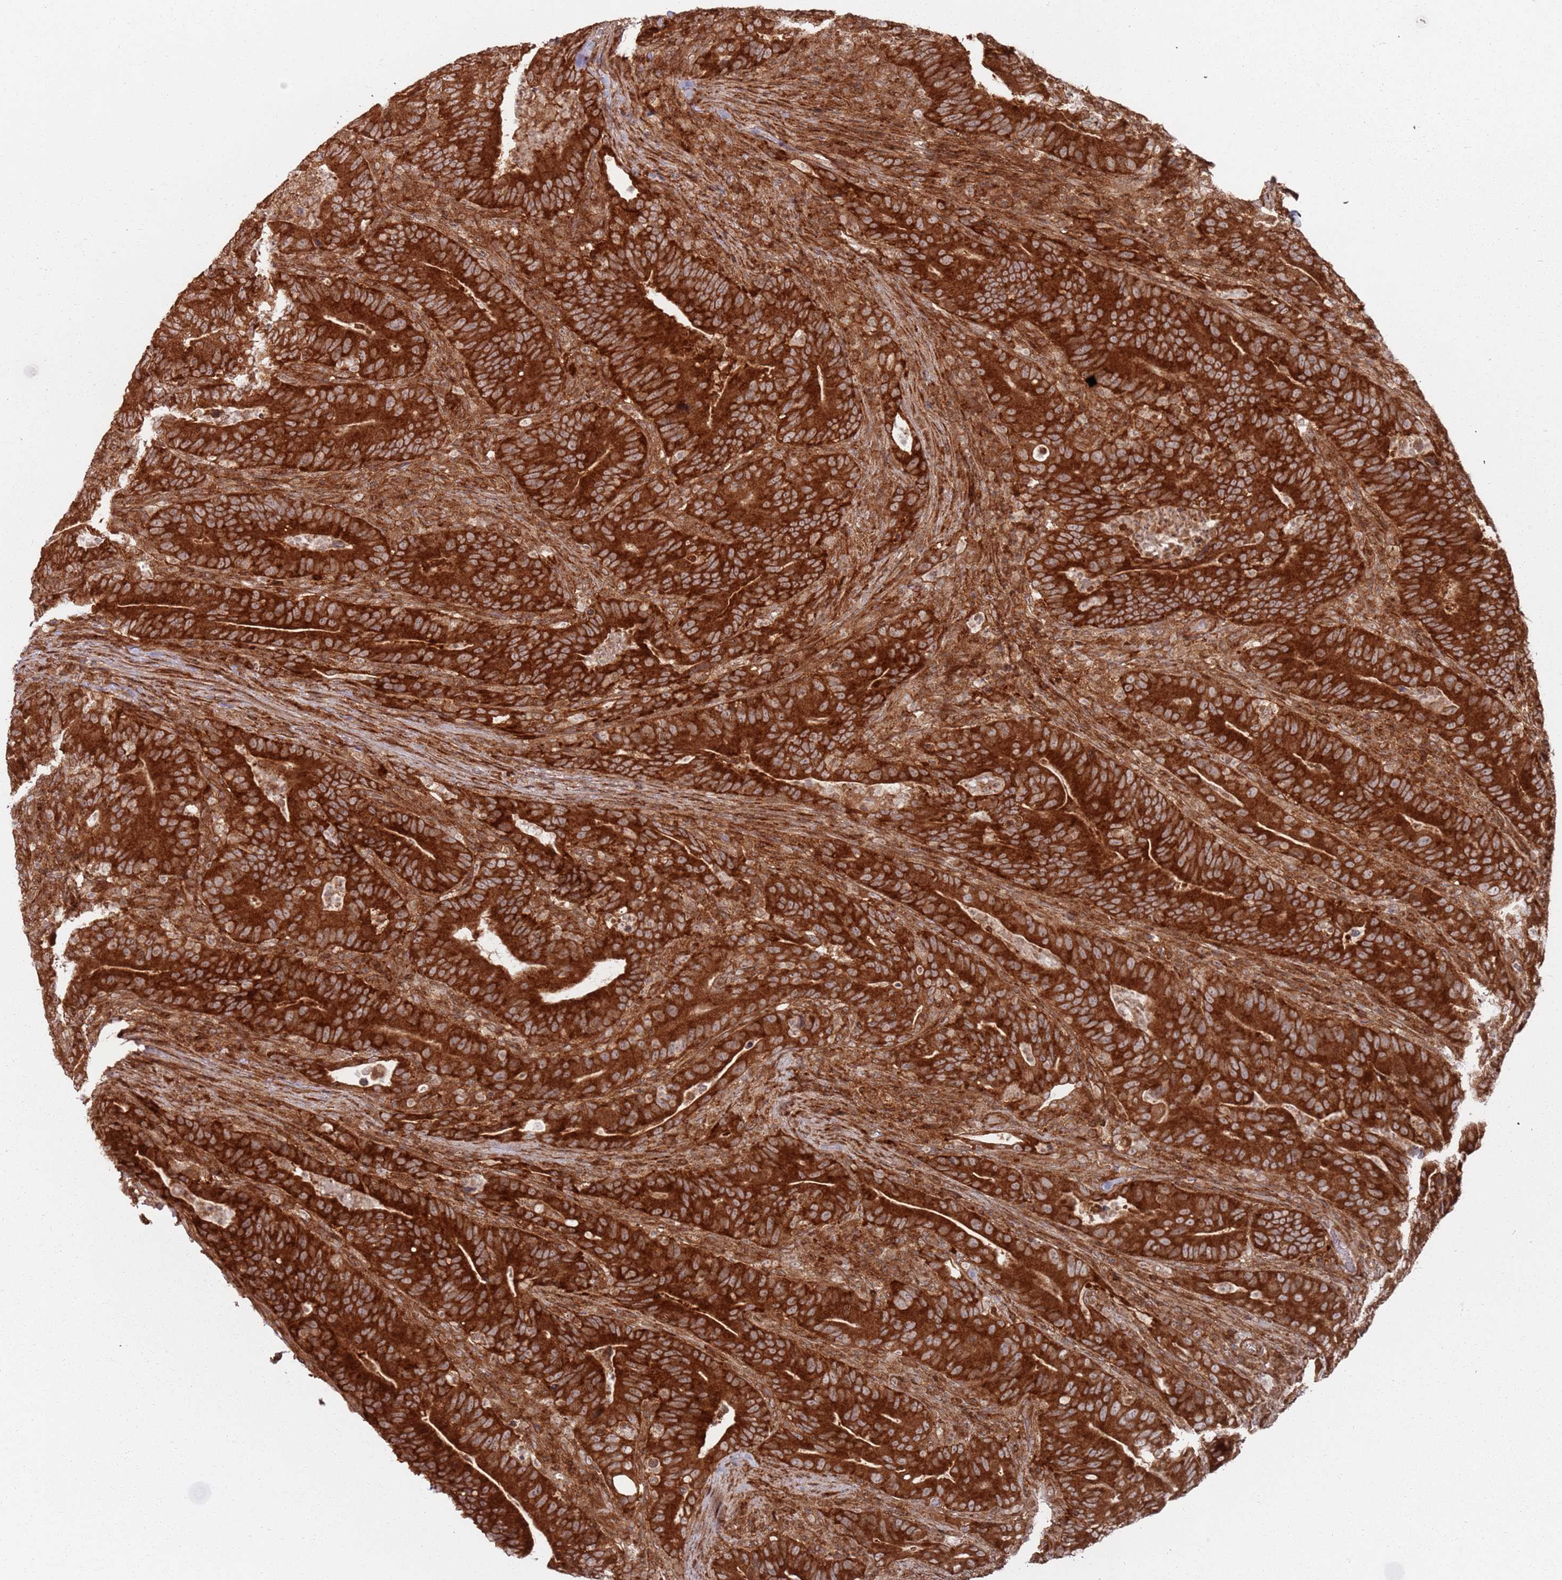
{"staining": {"intensity": "strong", "quantity": ">75%", "location": "cytoplasmic/membranous"}, "tissue": "colorectal cancer", "cell_type": "Tumor cells", "image_type": "cancer", "snomed": [{"axis": "morphology", "description": "Adenocarcinoma, NOS"}, {"axis": "topography", "description": "Colon"}], "caption": "Colorectal cancer (adenocarcinoma) stained with immunohistochemistry (IHC) displays strong cytoplasmic/membranous staining in approximately >75% of tumor cells.", "gene": "PIH1D1", "patient": {"sex": "female", "age": 66}}